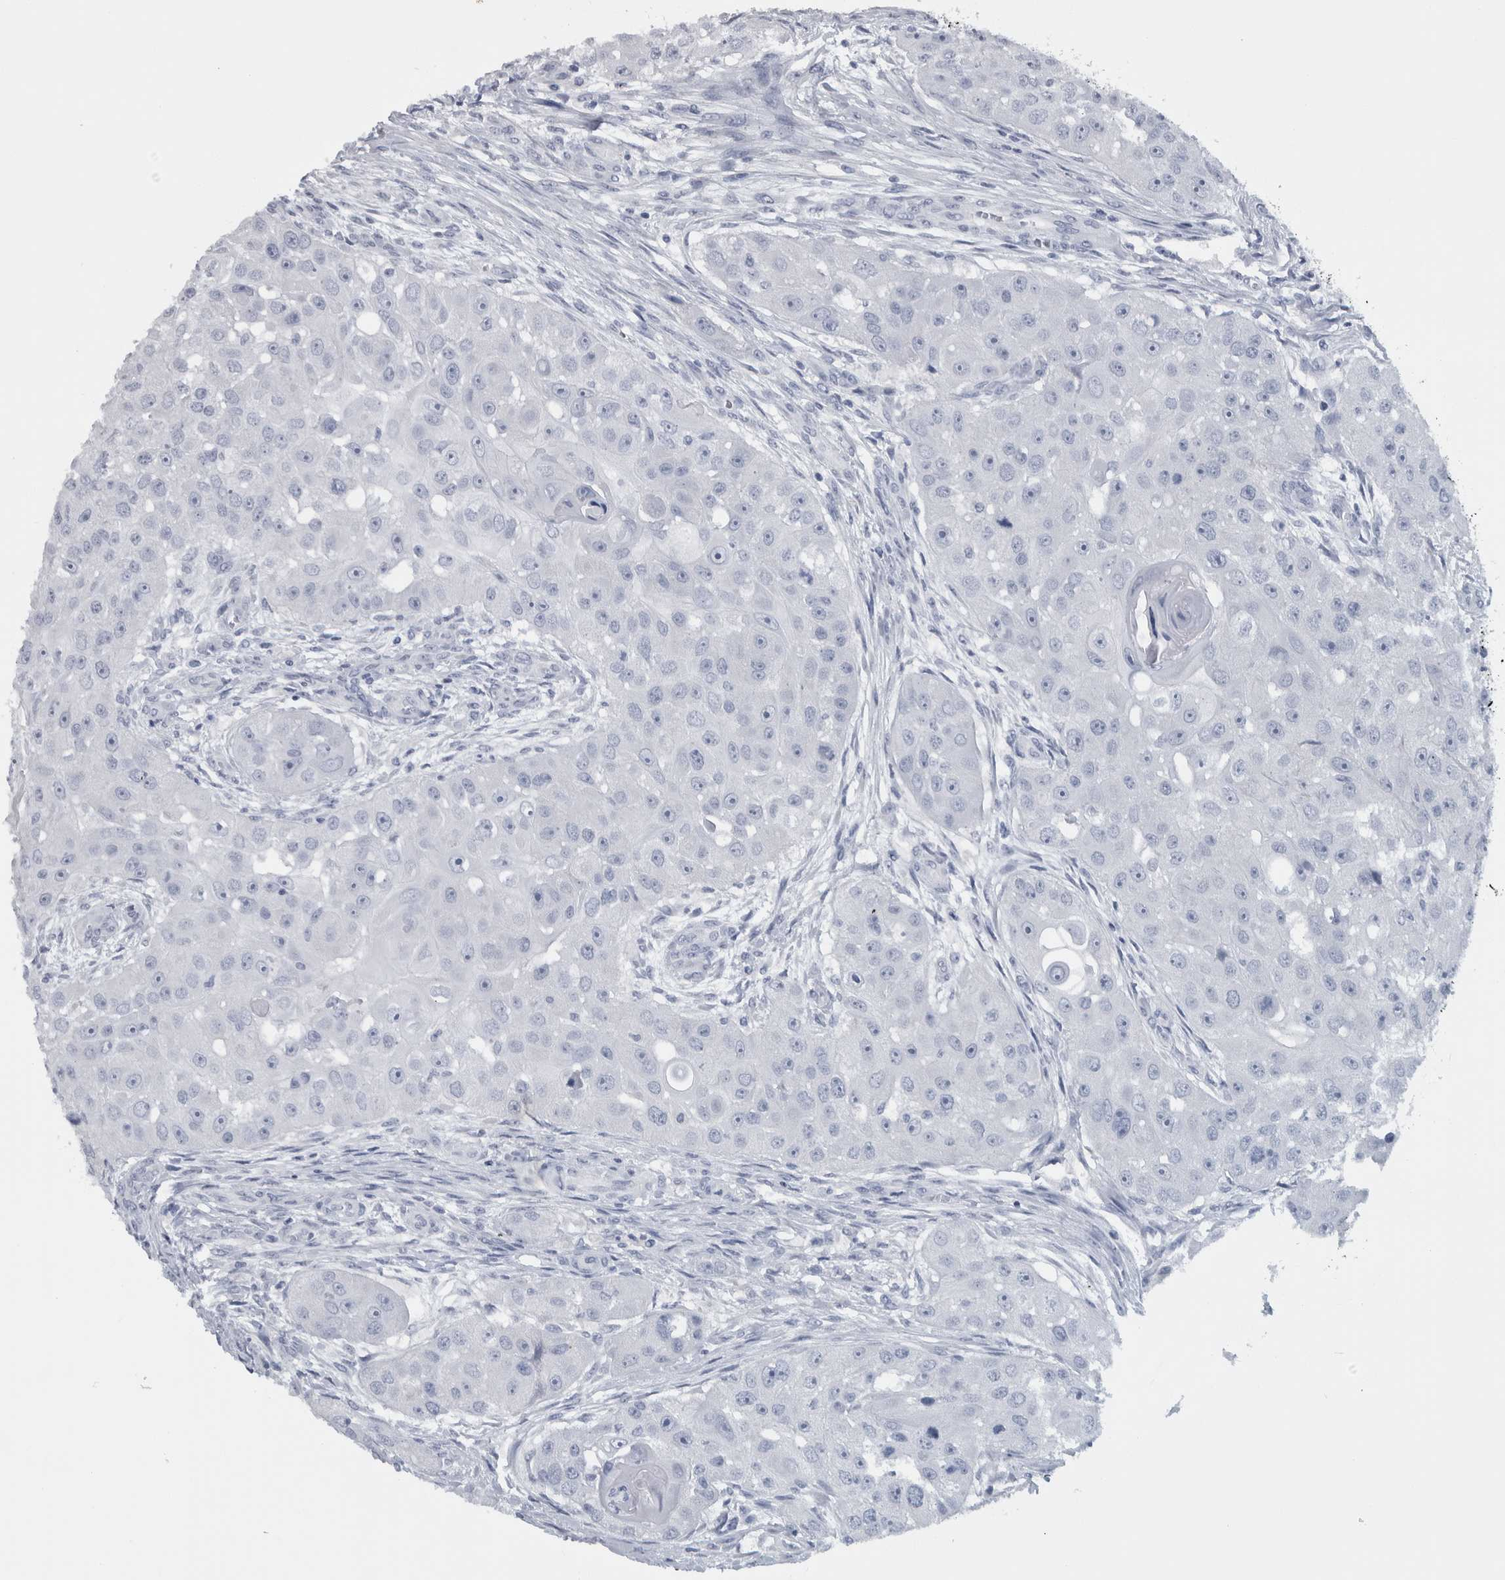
{"staining": {"intensity": "negative", "quantity": "none", "location": "none"}, "tissue": "head and neck cancer", "cell_type": "Tumor cells", "image_type": "cancer", "snomed": [{"axis": "morphology", "description": "Normal tissue, NOS"}, {"axis": "morphology", "description": "Squamous cell carcinoma, NOS"}, {"axis": "topography", "description": "Skeletal muscle"}, {"axis": "topography", "description": "Head-Neck"}], "caption": "Human head and neck squamous cell carcinoma stained for a protein using immunohistochemistry (IHC) demonstrates no expression in tumor cells.", "gene": "CDH17", "patient": {"sex": "male", "age": 51}}